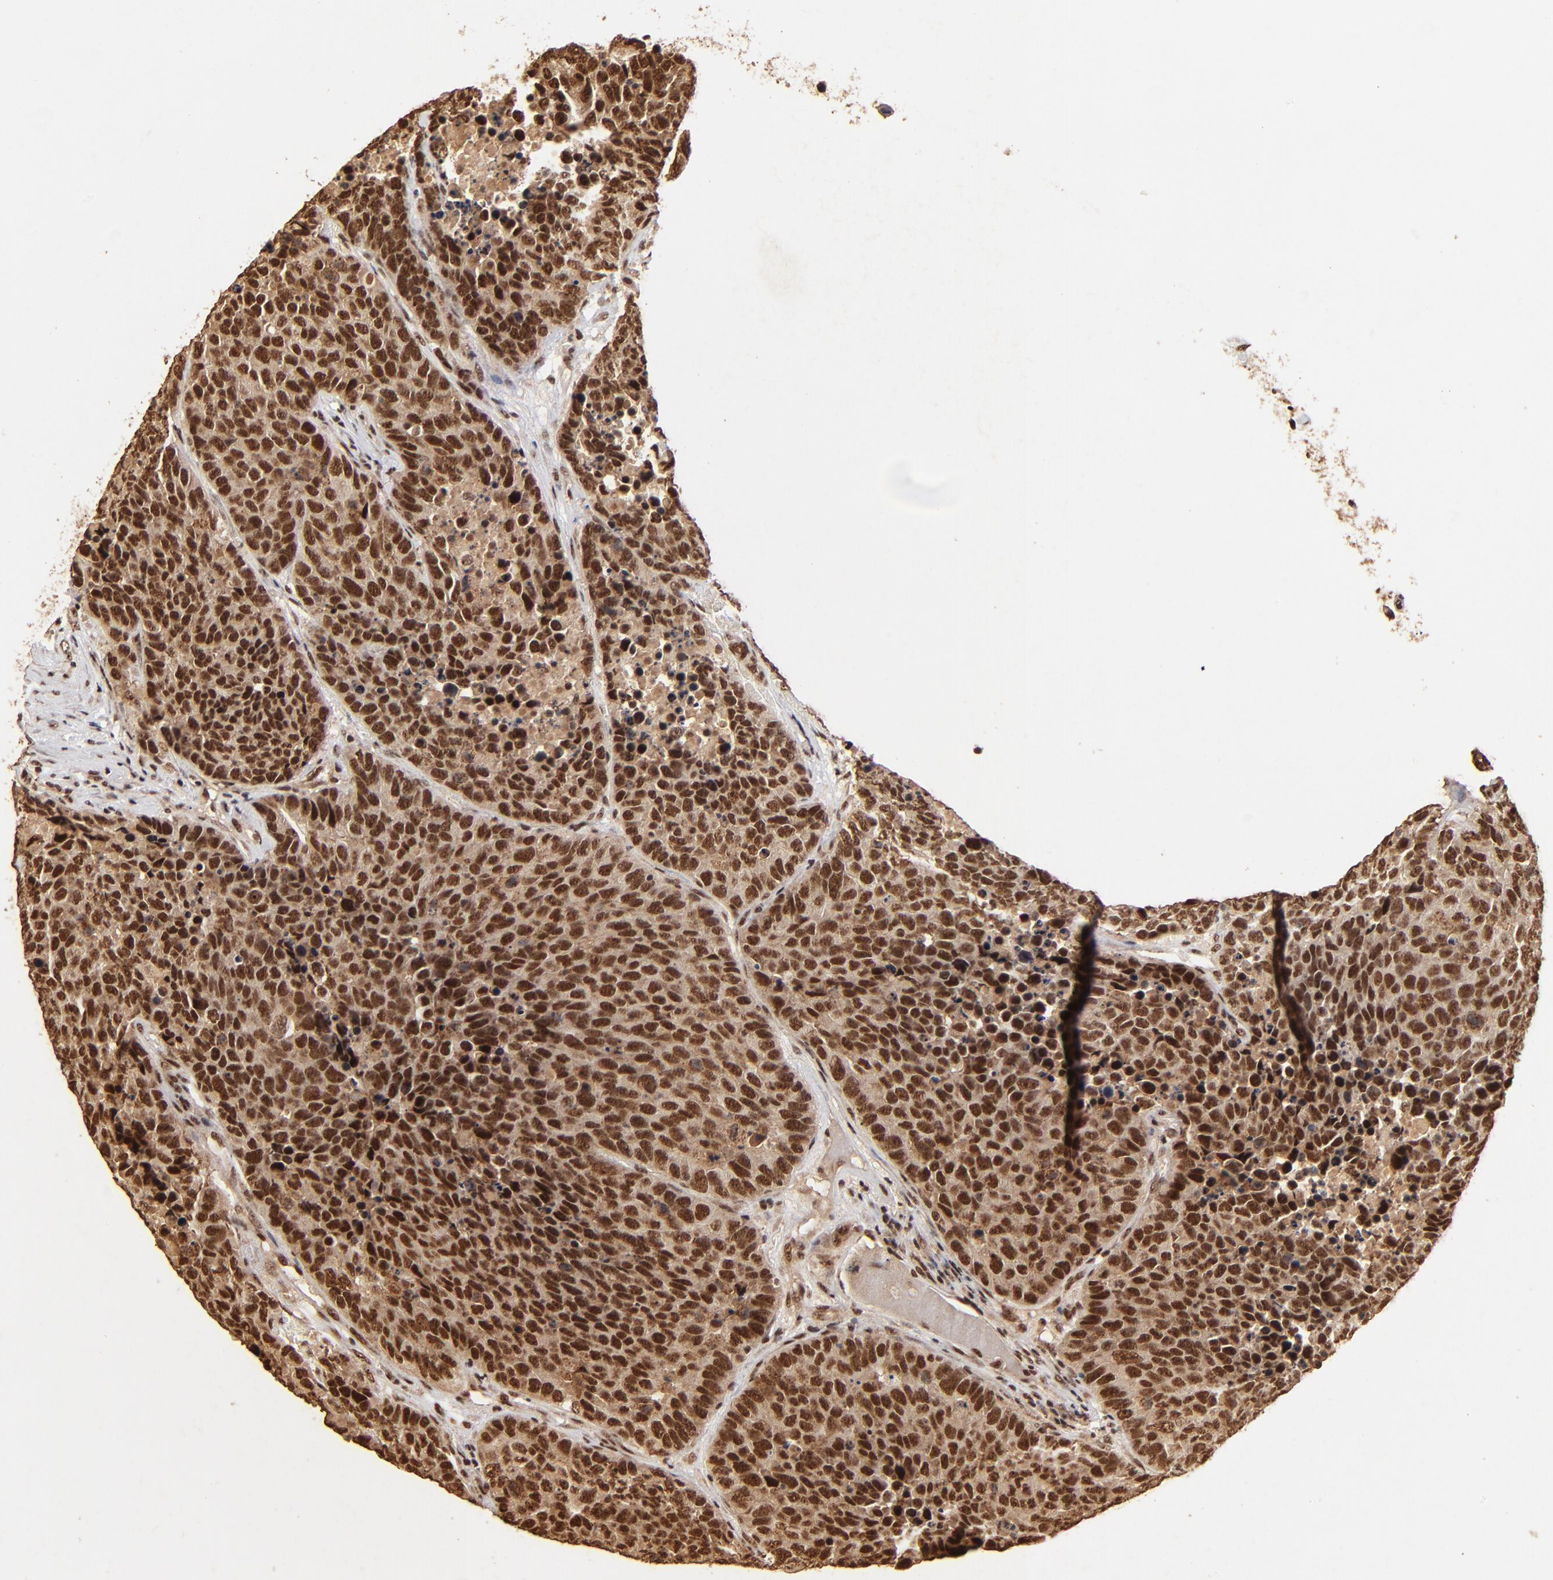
{"staining": {"intensity": "strong", "quantity": ">75%", "location": "cytoplasmic/membranous,nuclear"}, "tissue": "carcinoid", "cell_type": "Tumor cells", "image_type": "cancer", "snomed": [{"axis": "morphology", "description": "Carcinoid, malignant, NOS"}, {"axis": "topography", "description": "Lung"}], "caption": "The micrograph demonstrates immunohistochemical staining of malignant carcinoid. There is strong cytoplasmic/membranous and nuclear expression is appreciated in about >75% of tumor cells.", "gene": "MED12", "patient": {"sex": "male", "age": 60}}